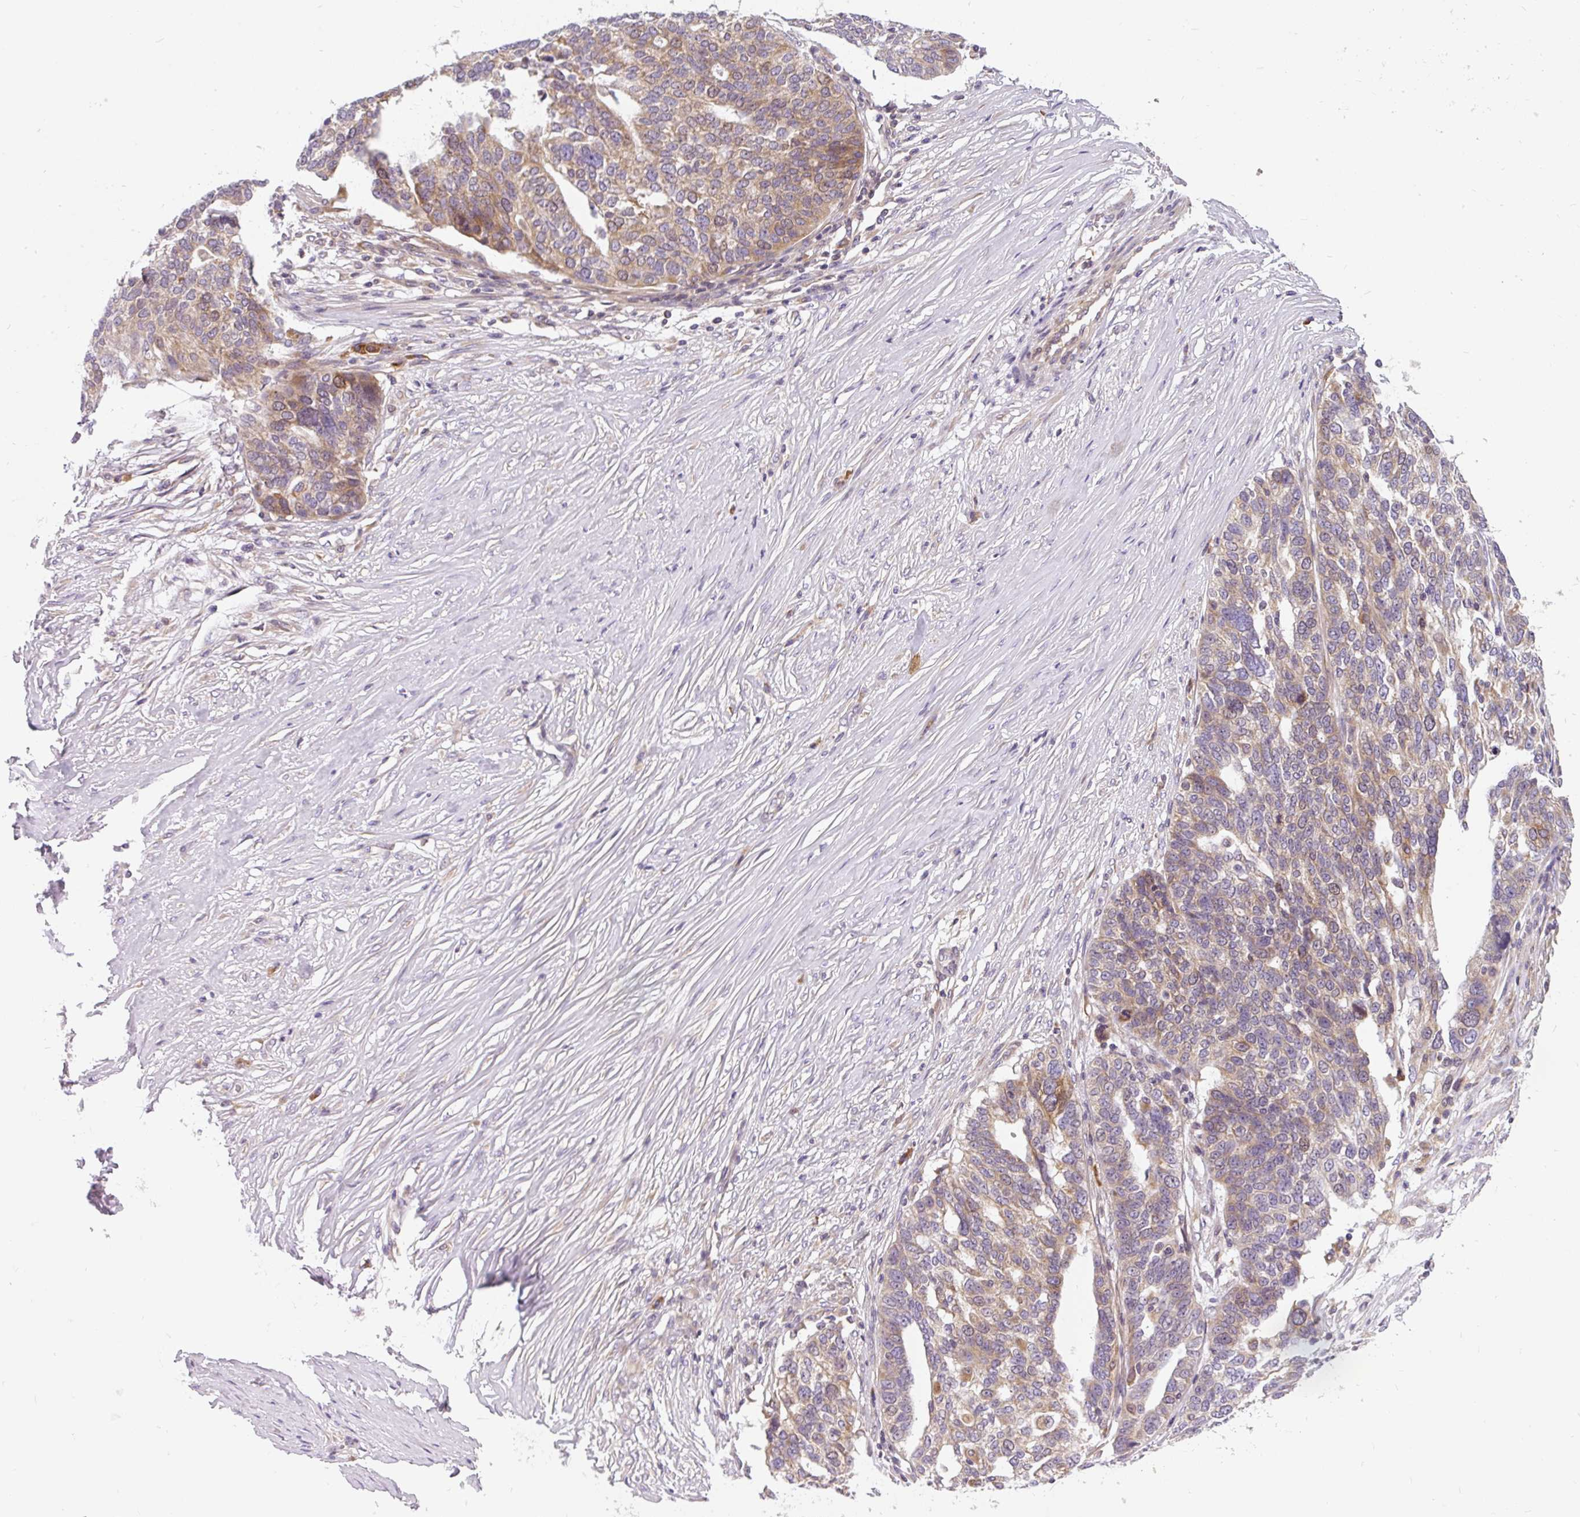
{"staining": {"intensity": "weak", "quantity": ">75%", "location": "cytoplasmic/membranous"}, "tissue": "ovarian cancer", "cell_type": "Tumor cells", "image_type": "cancer", "snomed": [{"axis": "morphology", "description": "Cystadenocarcinoma, serous, NOS"}, {"axis": "topography", "description": "Ovary"}], "caption": "Serous cystadenocarcinoma (ovarian) stained for a protein shows weak cytoplasmic/membranous positivity in tumor cells. (DAB IHC, brown staining for protein, blue staining for nuclei).", "gene": "CYP20A1", "patient": {"sex": "female", "age": 59}}